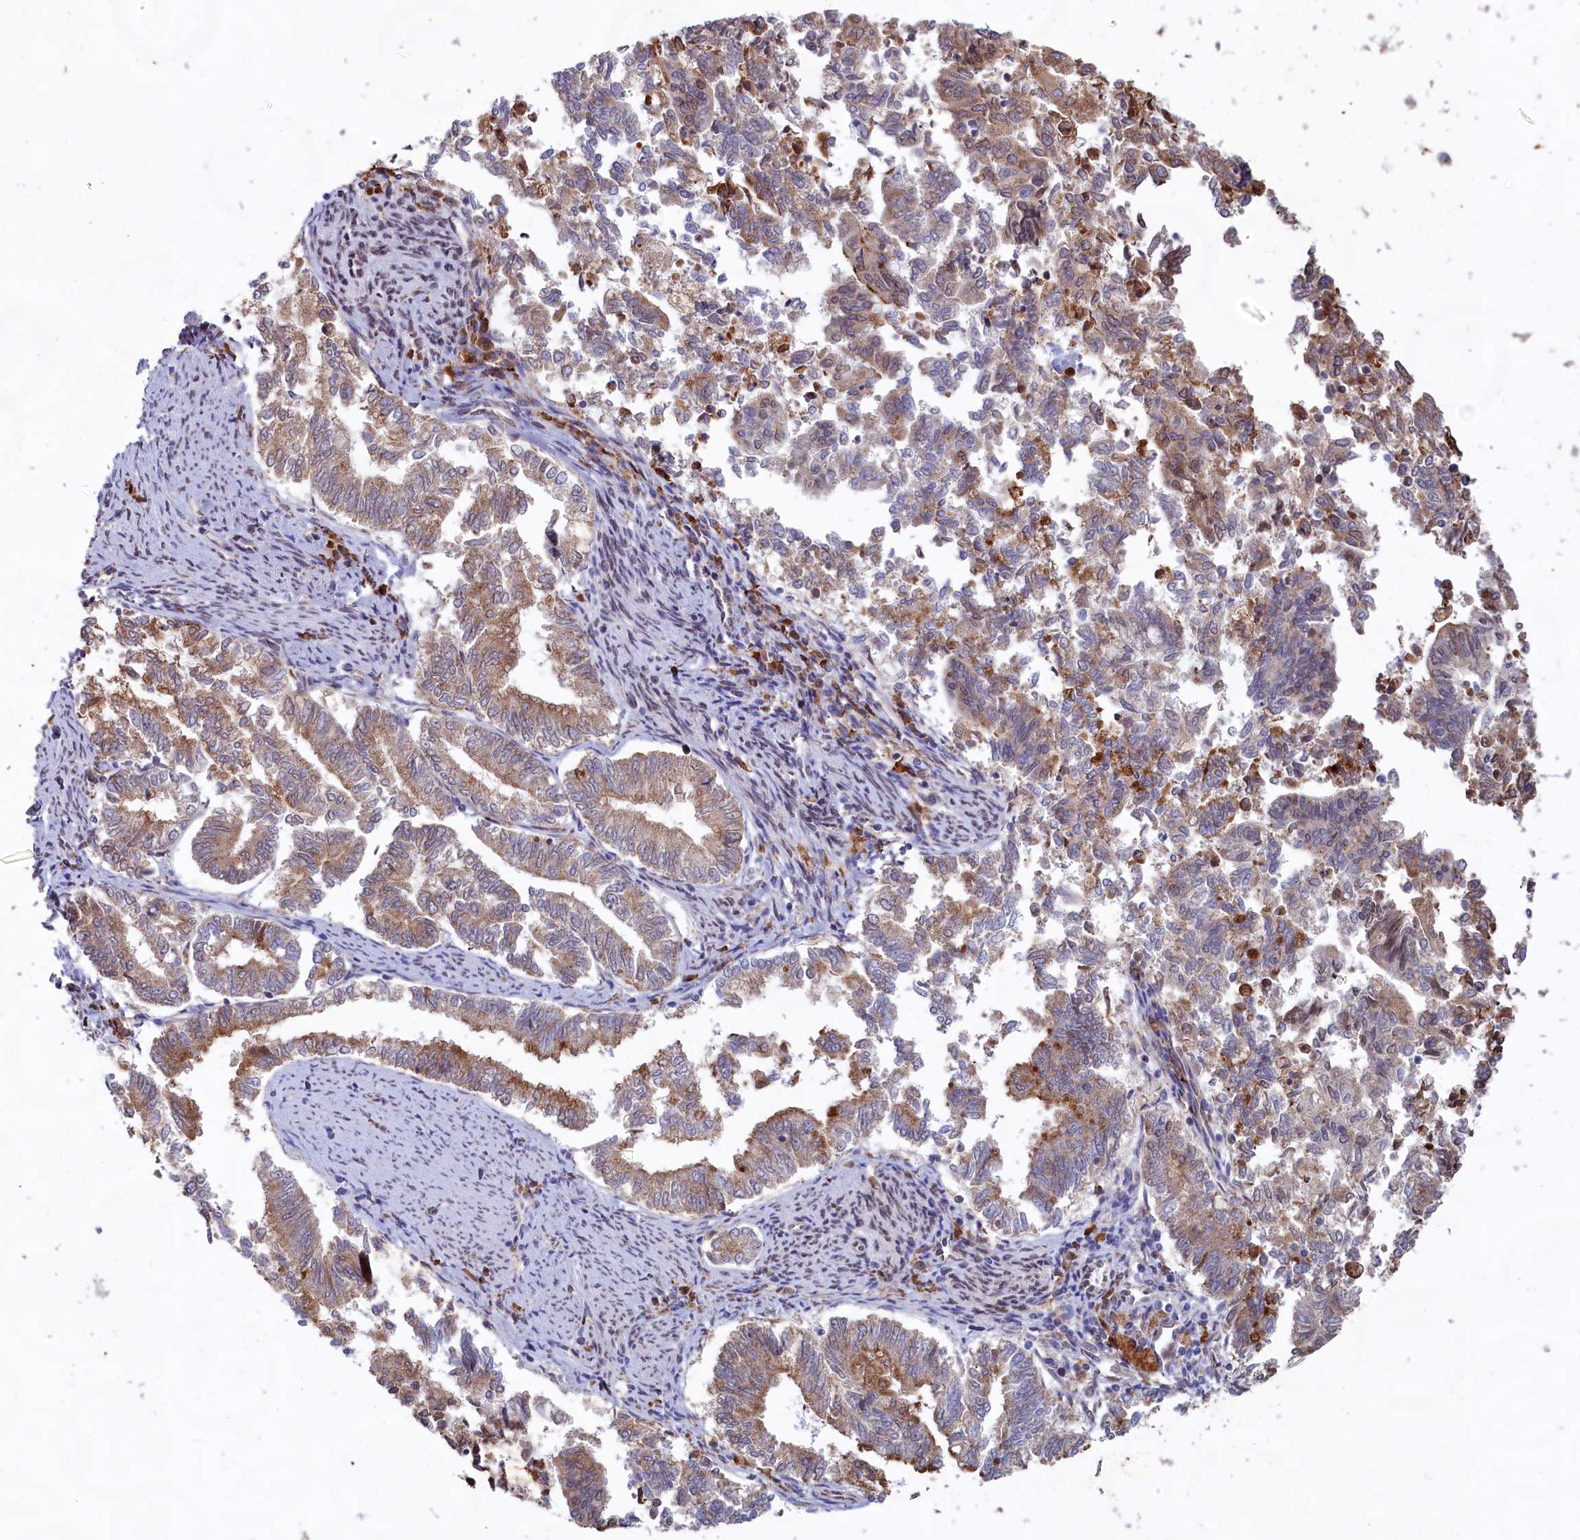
{"staining": {"intensity": "moderate", "quantity": ">75%", "location": "cytoplasmic/membranous"}, "tissue": "endometrial cancer", "cell_type": "Tumor cells", "image_type": "cancer", "snomed": [{"axis": "morphology", "description": "Adenocarcinoma, NOS"}, {"axis": "topography", "description": "Endometrium"}], "caption": "Immunohistochemistry micrograph of endometrial cancer (adenocarcinoma) stained for a protein (brown), which exhibits medium levels of moderate cytoplasmic/membranous expression in about >75% of tumor cells.", "gene": "TBC1D19", "patient": {"sex": "female", "age": 79}}